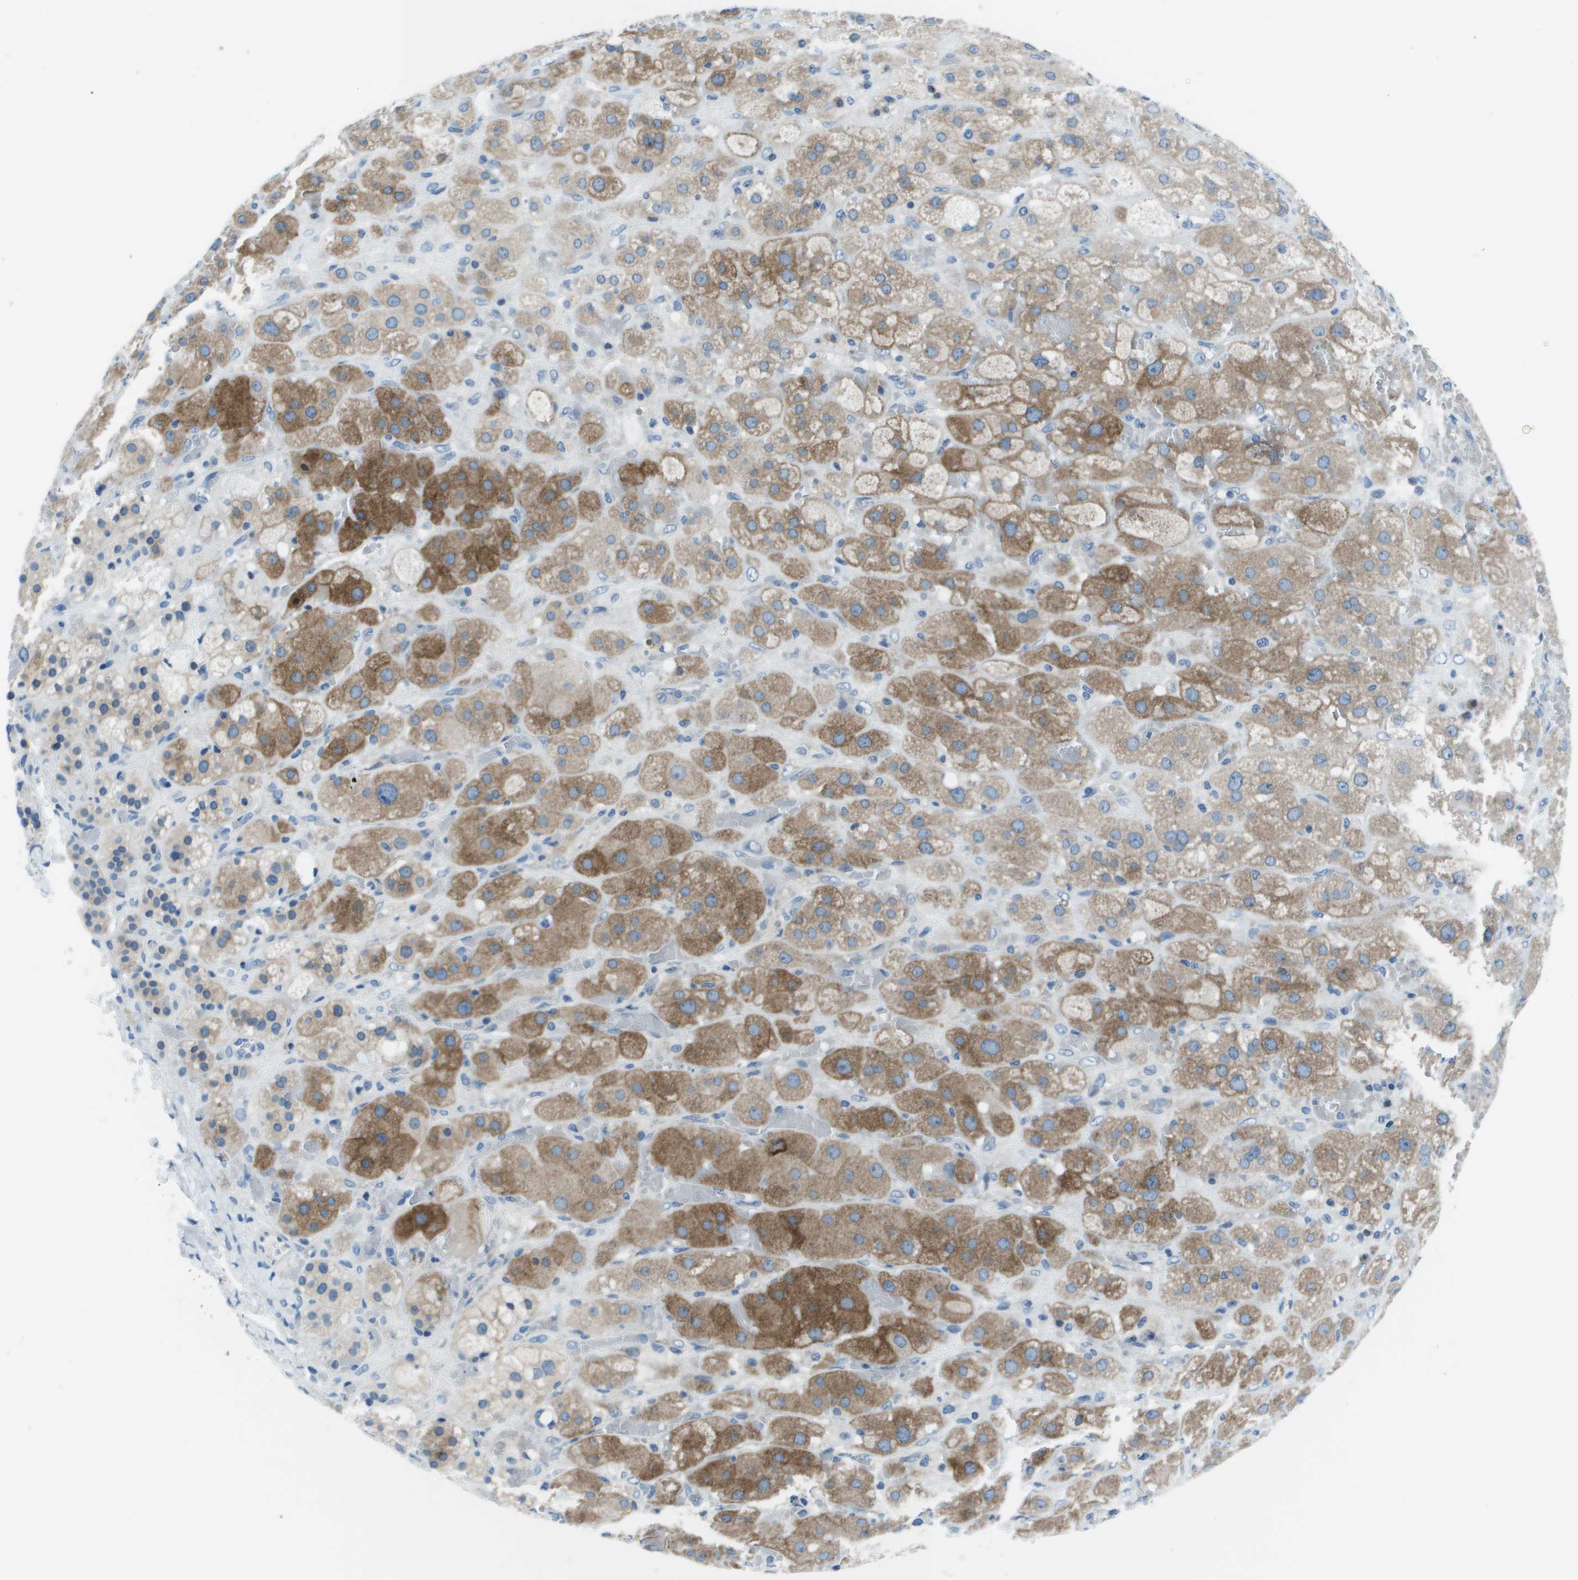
{"staining": {"intensity": "moderate", "quantity": ">75%", "location": "cytoplasmic/membranous"}, "tissue": "adrenal gland", "cell_type": "Glandular cells", "image_type": "normal", "snomed": [{"axis": "morphology", "description": "Normal tissue, NOS"}, {"axis": "topography", "description": "Adrenal gland"}], "caption": "High-magnification brightfield microscopy of unremarkable adrenal gland stained with DAB (brown) and counterstained with hematoxylin (blue). glandular cells exhibit moderate cytoplasmic/membranous expression is identified in approximately>75% of cells. (brown staining indicates protein expression, while blue staining denotes nuclei).", "gene": "STIP1", "patient": {"sex": "female", "age": 47}}